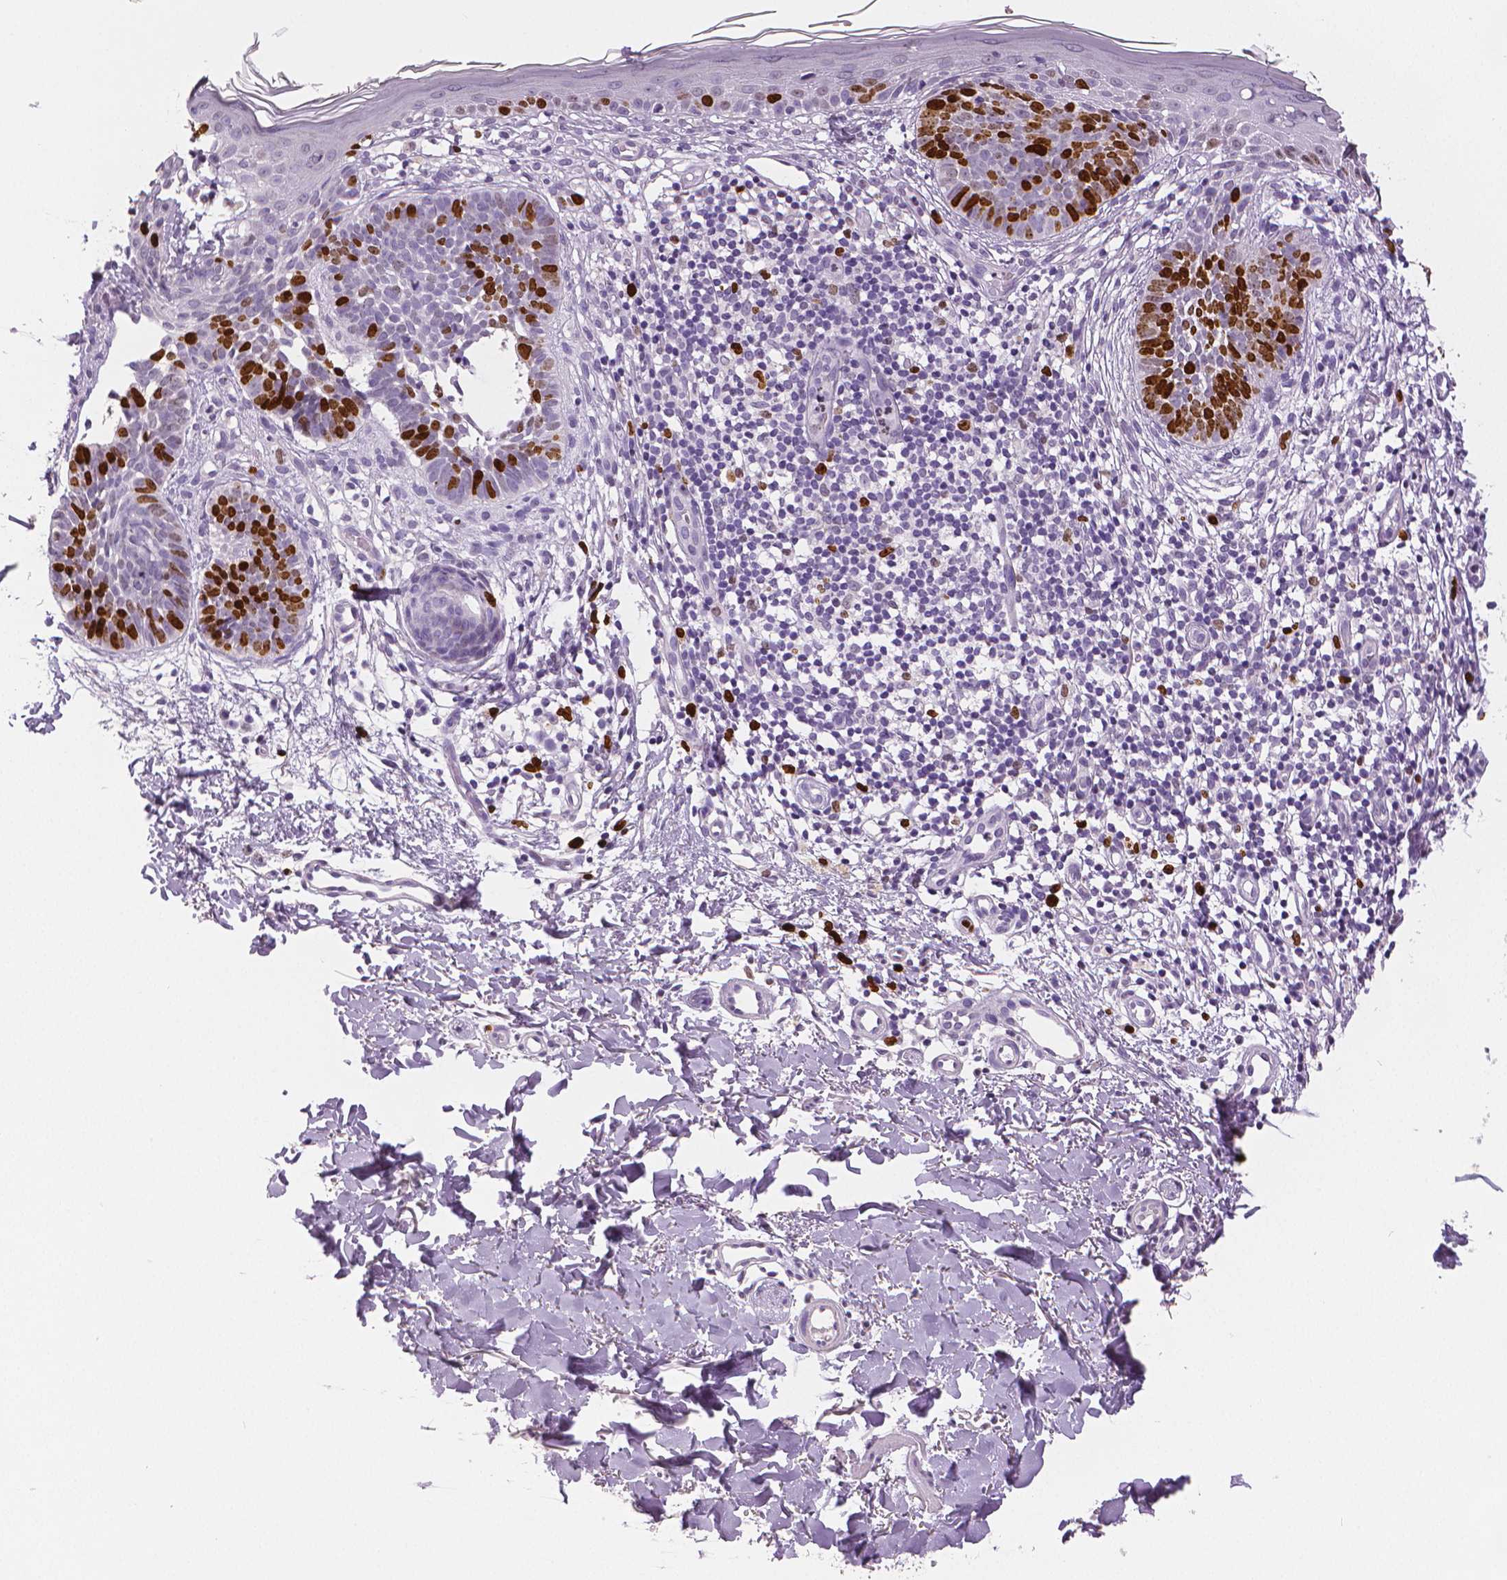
{"staining": {"intensity": "strong", "quantity": "25%-75%", "location": "nuclear"}, "tissue": "skin cancer", "cell_type": "Tumor cells", "image_type": "cancer", "snomed": [{"axis": "morphology", "description": "Basal cell carcinoma"}, {"axis": "topography", "description": "Skin"}], "caption": "Skin basal cell carcinoma stained with DAB (3,3'-diaminobenzidine) IHC displays high levels of strong nuclear staining in approximately 25%-75% of tumor cells.", "gene": "MKI67", "patient": {"sex": "female", "age": 51}}